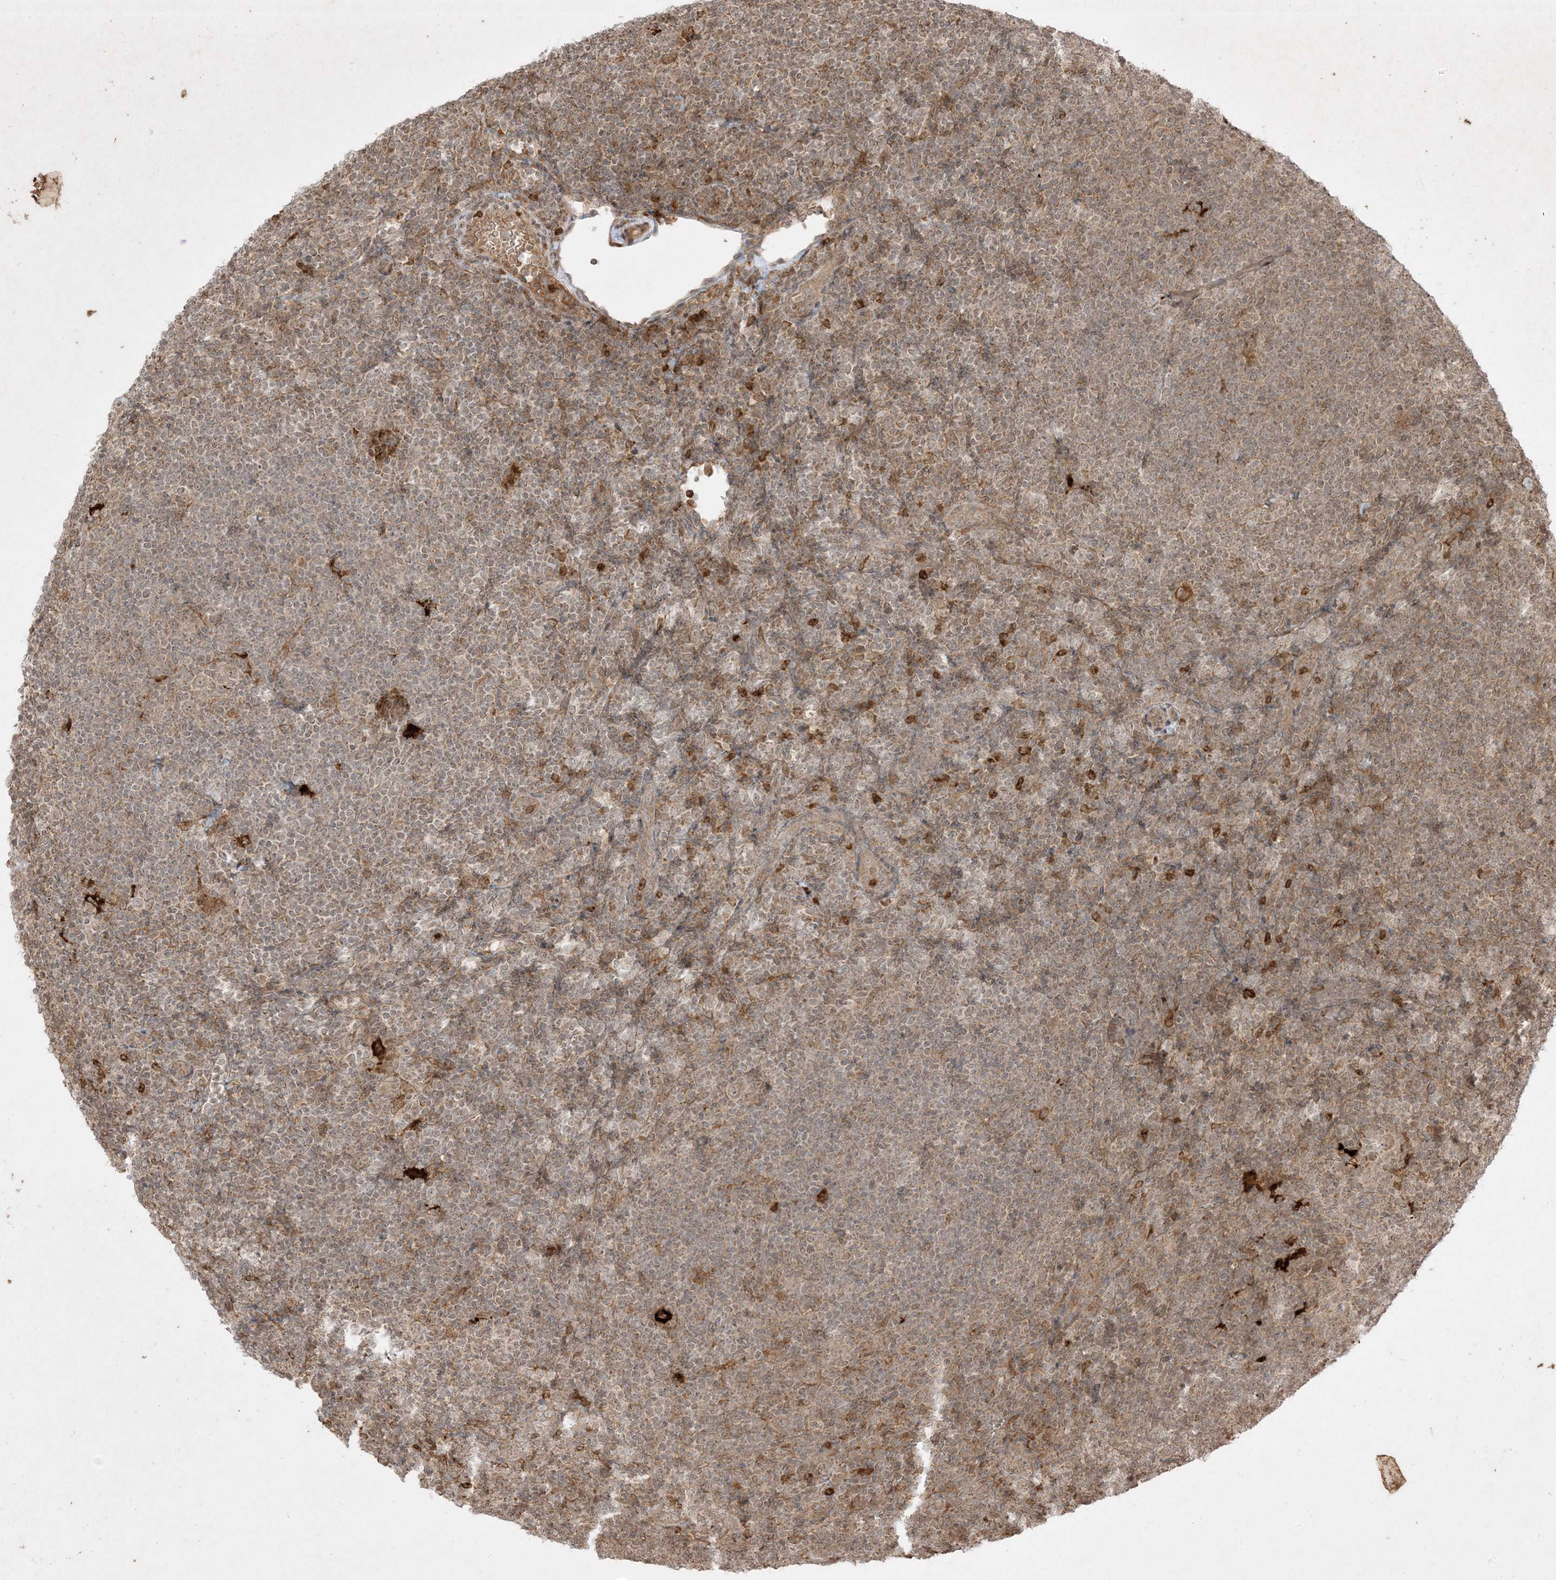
{"staining": {"intensity": "weak", "quantity": "25%-75%", "location": "cytoplasmic/membranous"}, "tissue": "lymphoma", "cell_type": "Tumor cells", "image_type": "cancer", "snomed": [{"axis": "morphology", "description": "Hodgkin's disease, NOS"}, {"axis": "topography", "description": "Lymph node"}], "caption": "Immunohistochemical staining of human lymphoma demonstrates low levels of weak cytoplasmic/membranous protein expression in about 25%-75% of tumor cells. (DAB IHC, brown staining for protein, blue staining for nuclei).", "gene": "PTK6", "patient": {"sex": "female", "age": 57}}